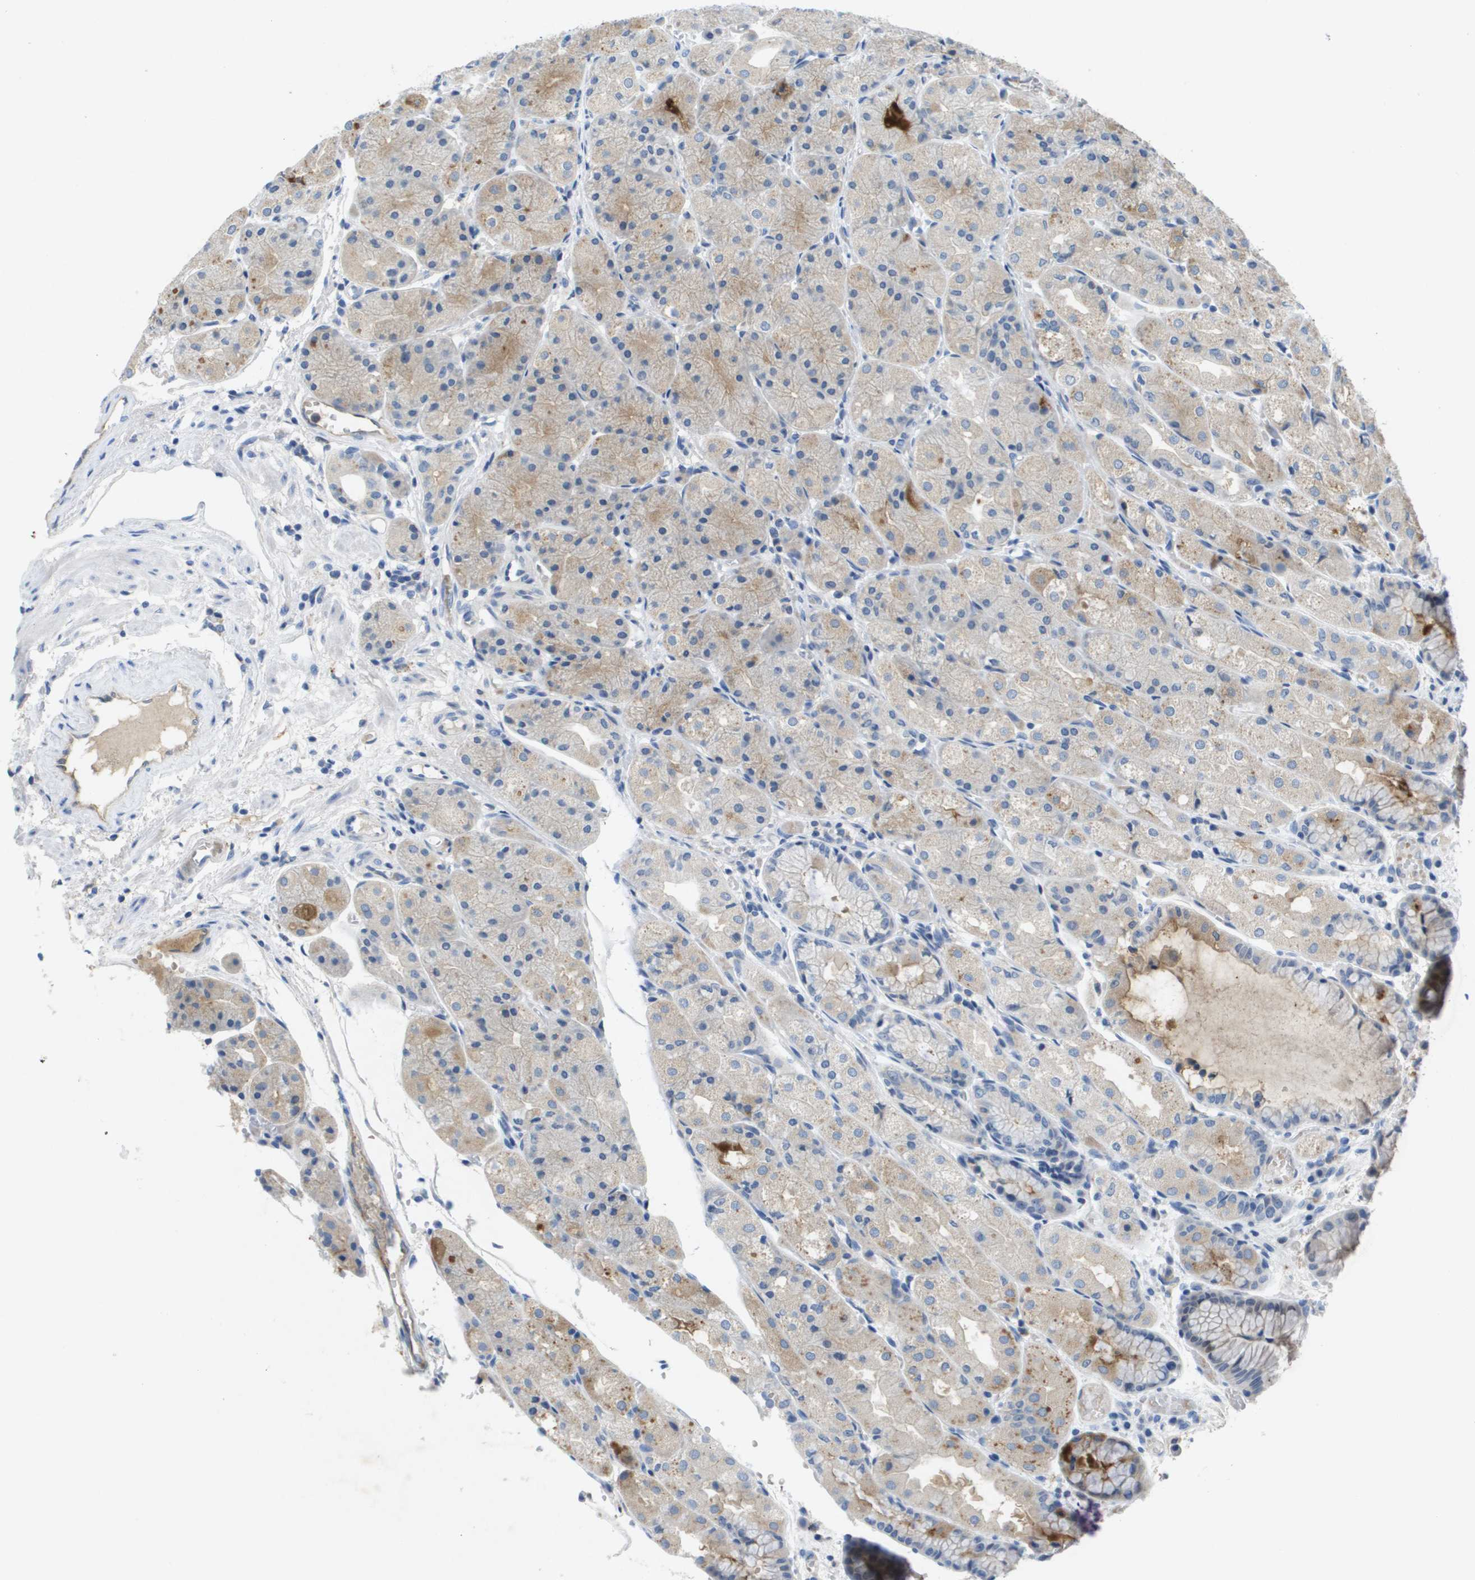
{"staining": {"intensity": "weak", "quantity": "<25%", "location": "cytoplasmic/membranous"}, "tissue": "stomach", "cell_type": "Glandular cells", "image_type": "normal", "snomed": [{"axis": "morphology", "description": "Normal tissue, NOS"}, {"axis": "topography", "description": "Stomach, upper"}], "caption": "Photomicrograph shows no significant protein staining in glandular cells of unremarkable stomach.", "gene": "LIPG", "patient": {"sex": "male", "age": 72}}